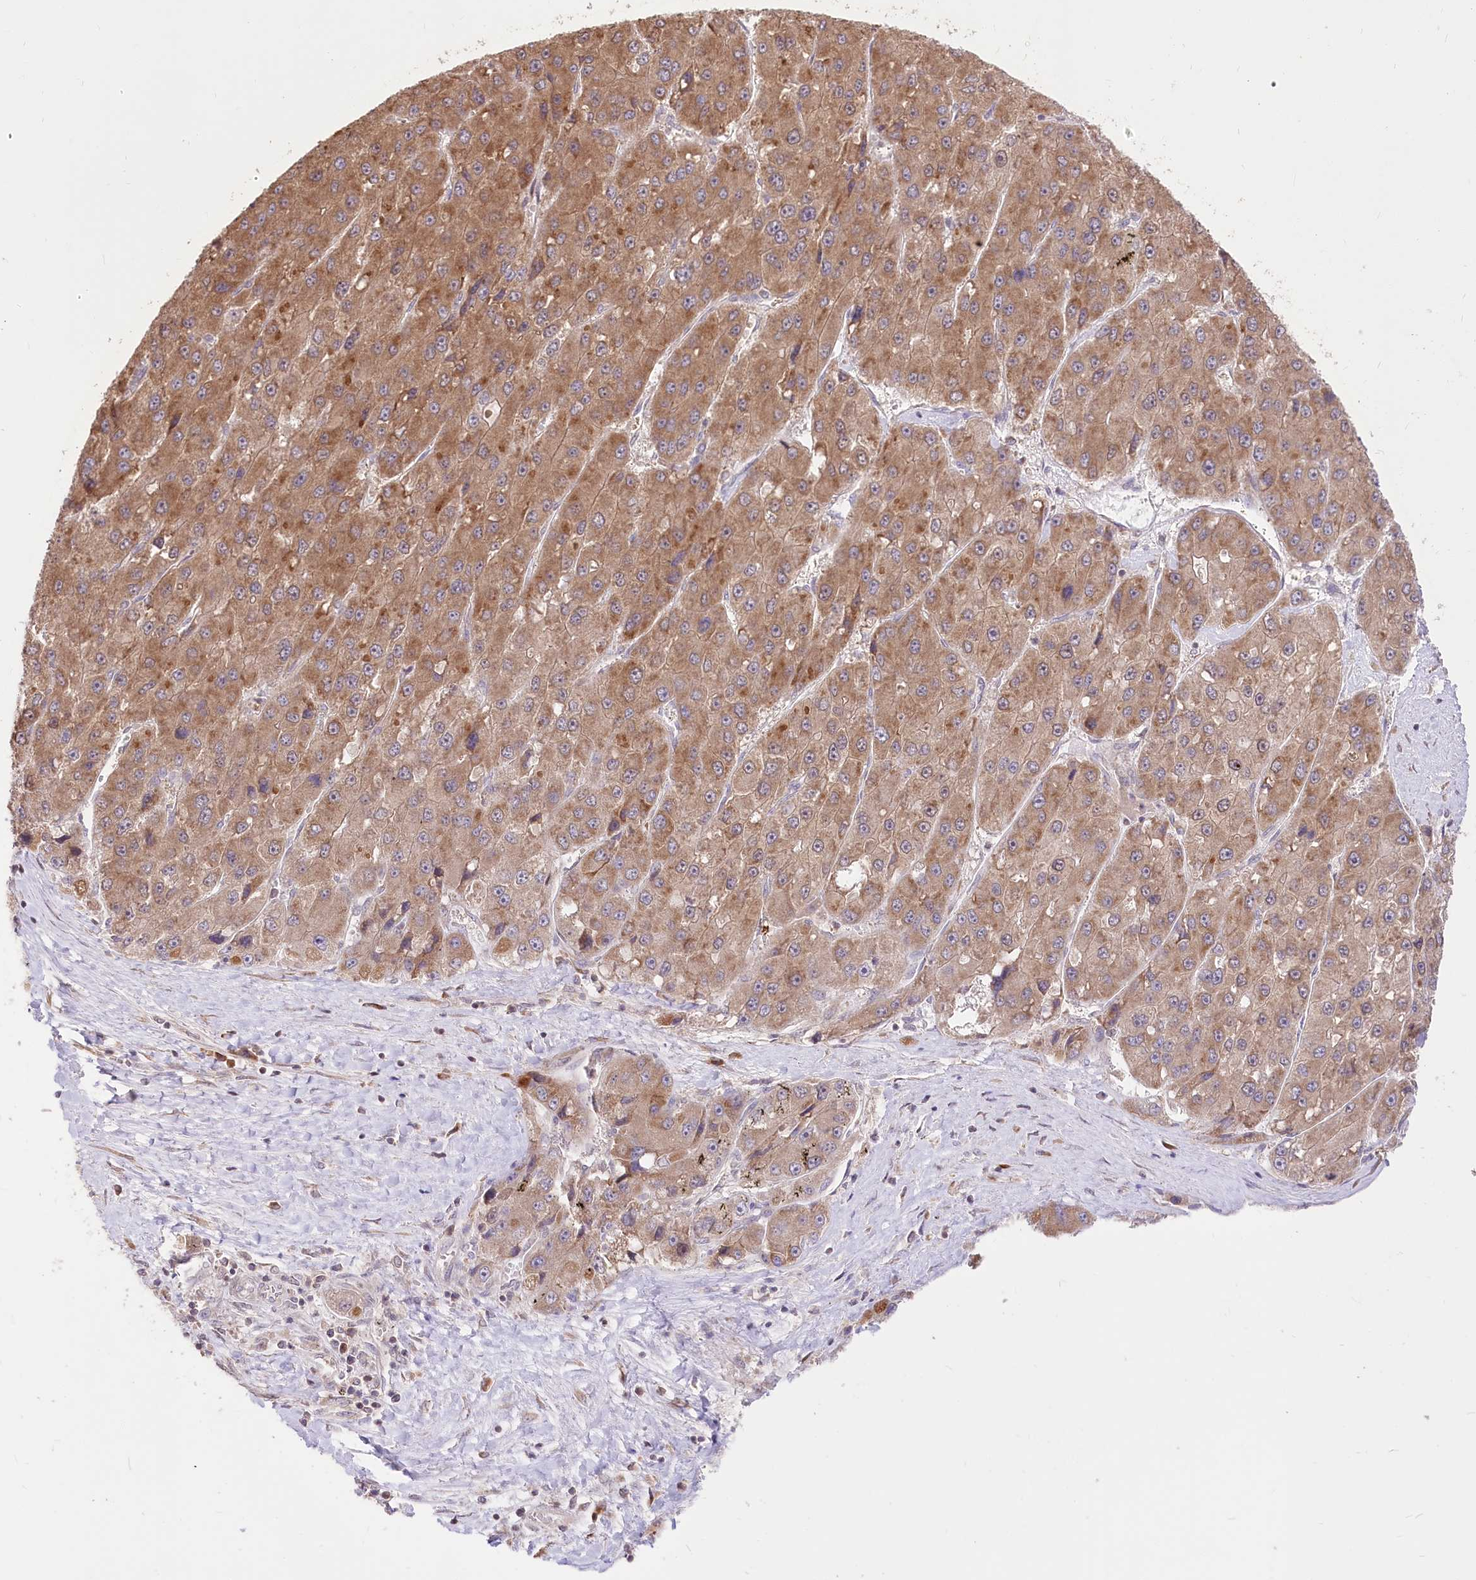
{"staining": {"intensity": "moderate", "quantity": ">75%", "location": "cytoplasmic/membranous"}, "tissue": "liver cancer", "cell_type": "Tumor cells", "image_type": "cancer", "snomed": [{"axis": "morphology", "description": "Carcinoma, Hepatocellular, NOS"}, {"axis": "topography", "description": "Liver"}], "caption": "Immunohistochemistry photomicrograph of neoplastic tissue: hepatocellular carcinoma (liver) stained using immunohistochemistry reveals medium levels of moderate protein expression localized specifically in the cytoplasmic/membranous of tumor cells, appearing as a cytoplasmic/membranous brown color.", "gene": "STT3B", "patient": {"sex": "female", "age": 73}}